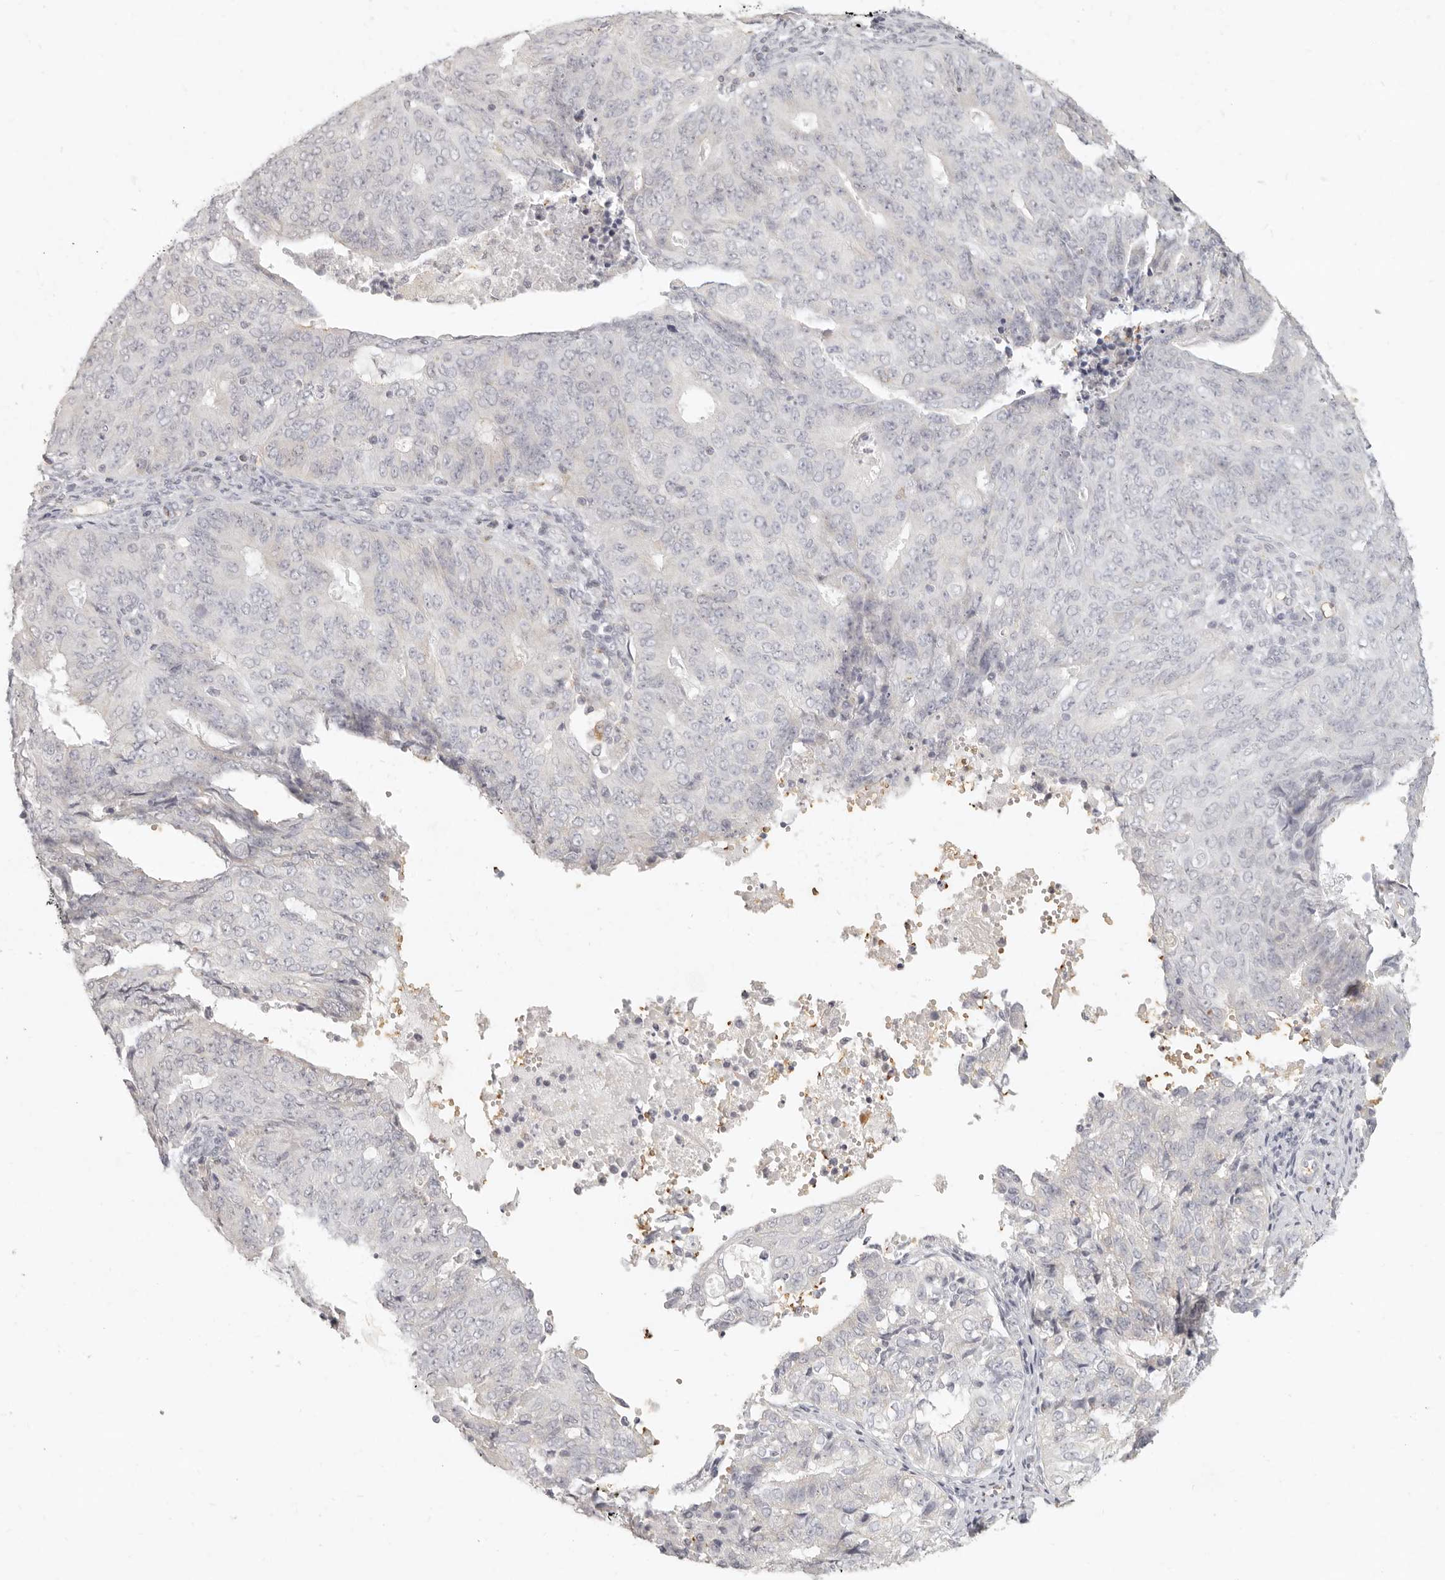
{"staining": {"intensity": "negative", "quantity": "none", "location": "none"}, "tissue": "endometrial cancer", "cell_type": "Tumor cells", "image_type": "cancer", "snomed": [{"axis": "morphology", "description": "Adenocarcinoma, NOS"}, {"axis": "topography", "description": "Endometrium"}], "caption": "Micrograph shows no significant protein staining in tumor cells of endometrial cancer.", "gene": "NIBAN1", "patient": {"sex": "female", "age": 32}}